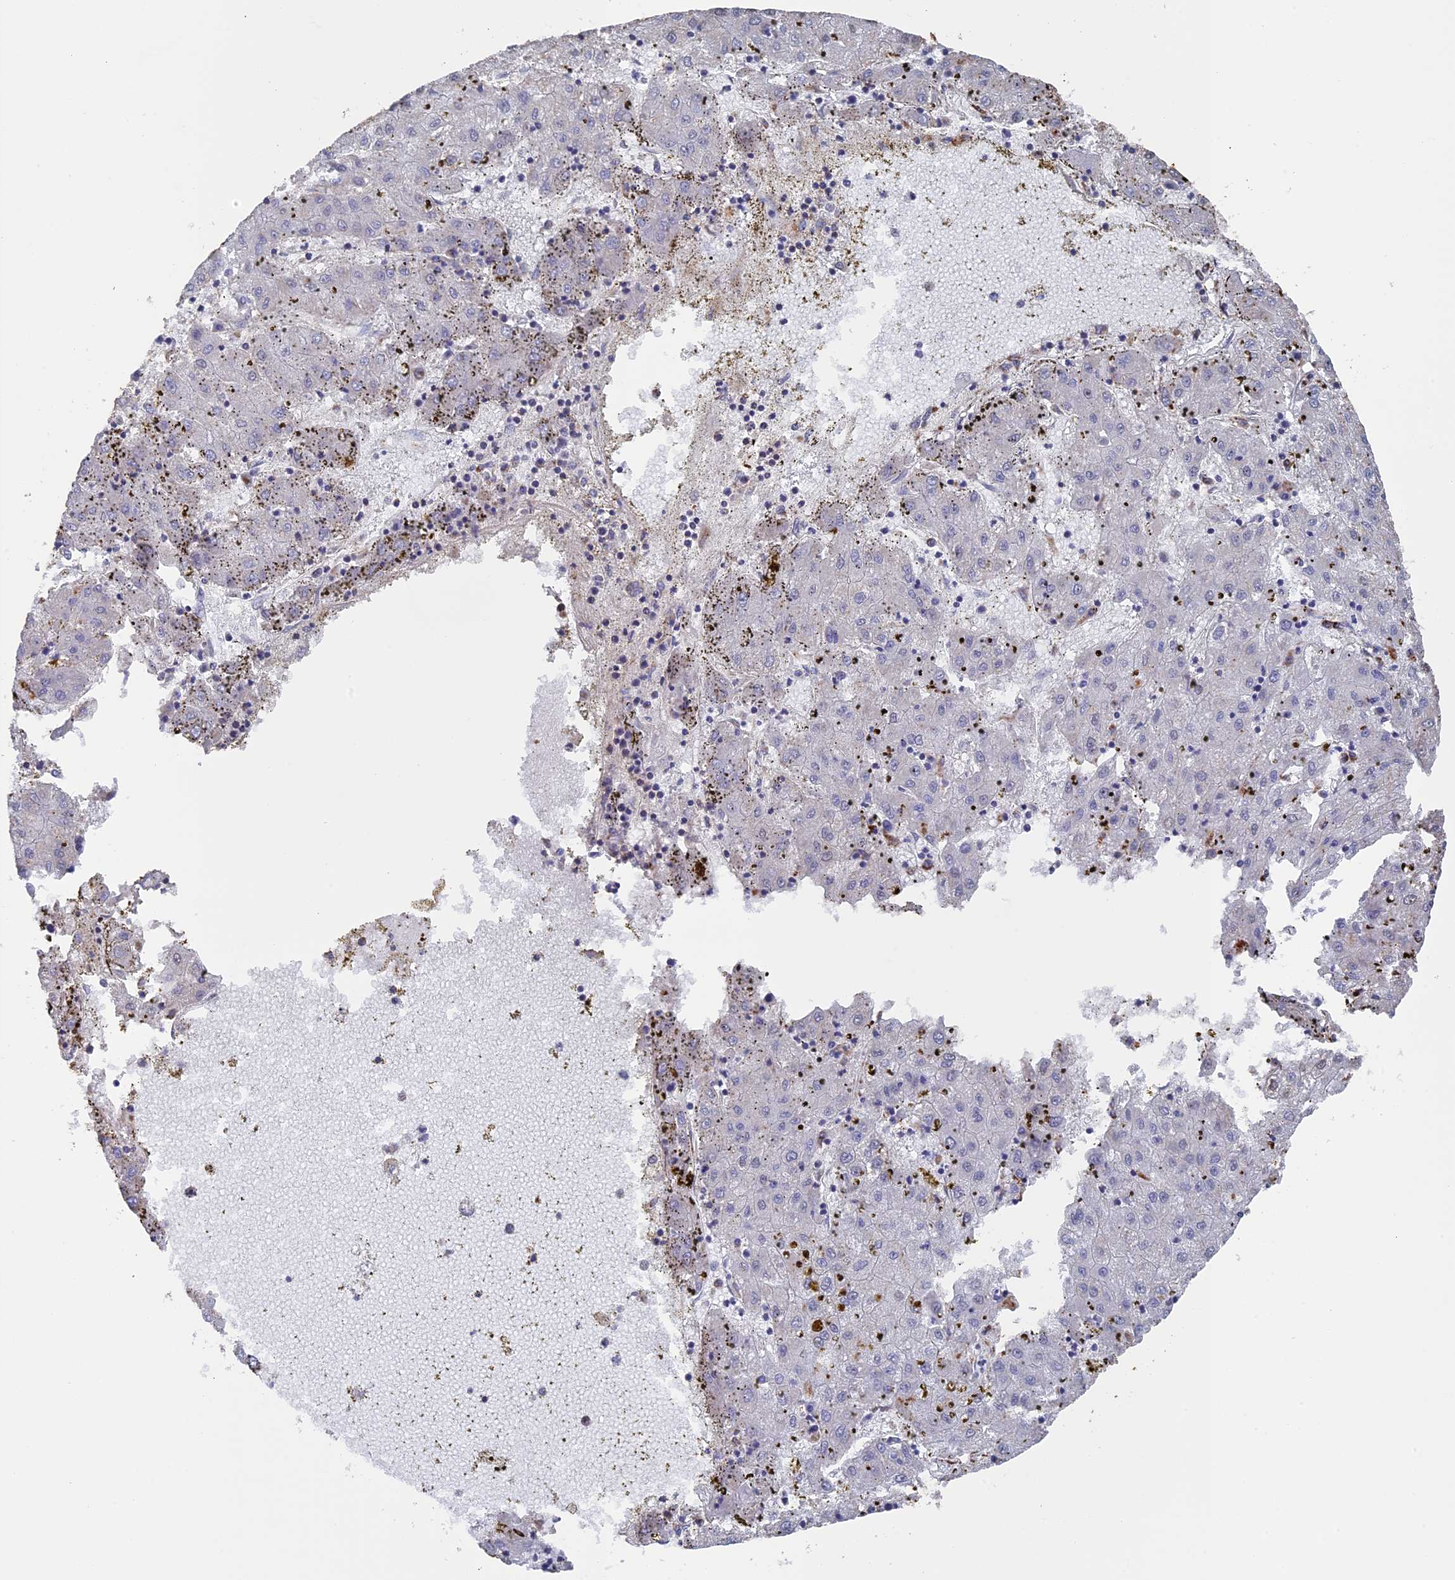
{"staining": {"intensity": "negative", "quantity": "none", "location": "none"}, "tissue": "liver cancer", "cell_type": "Tumor cells", "image_type": "cancer", "snomed": [{"axis": "morphology", "description": "Carcinoma, Hepatocellular, NOS"}, {"axis": "topography", "description": "Liver"}], "caption": "A photomicrograph of human liver hepatocellular carcinoma is negative for staining in tumor cells.", "gene": "SMG9", "patient": {"sex": "male", "age": 72}}